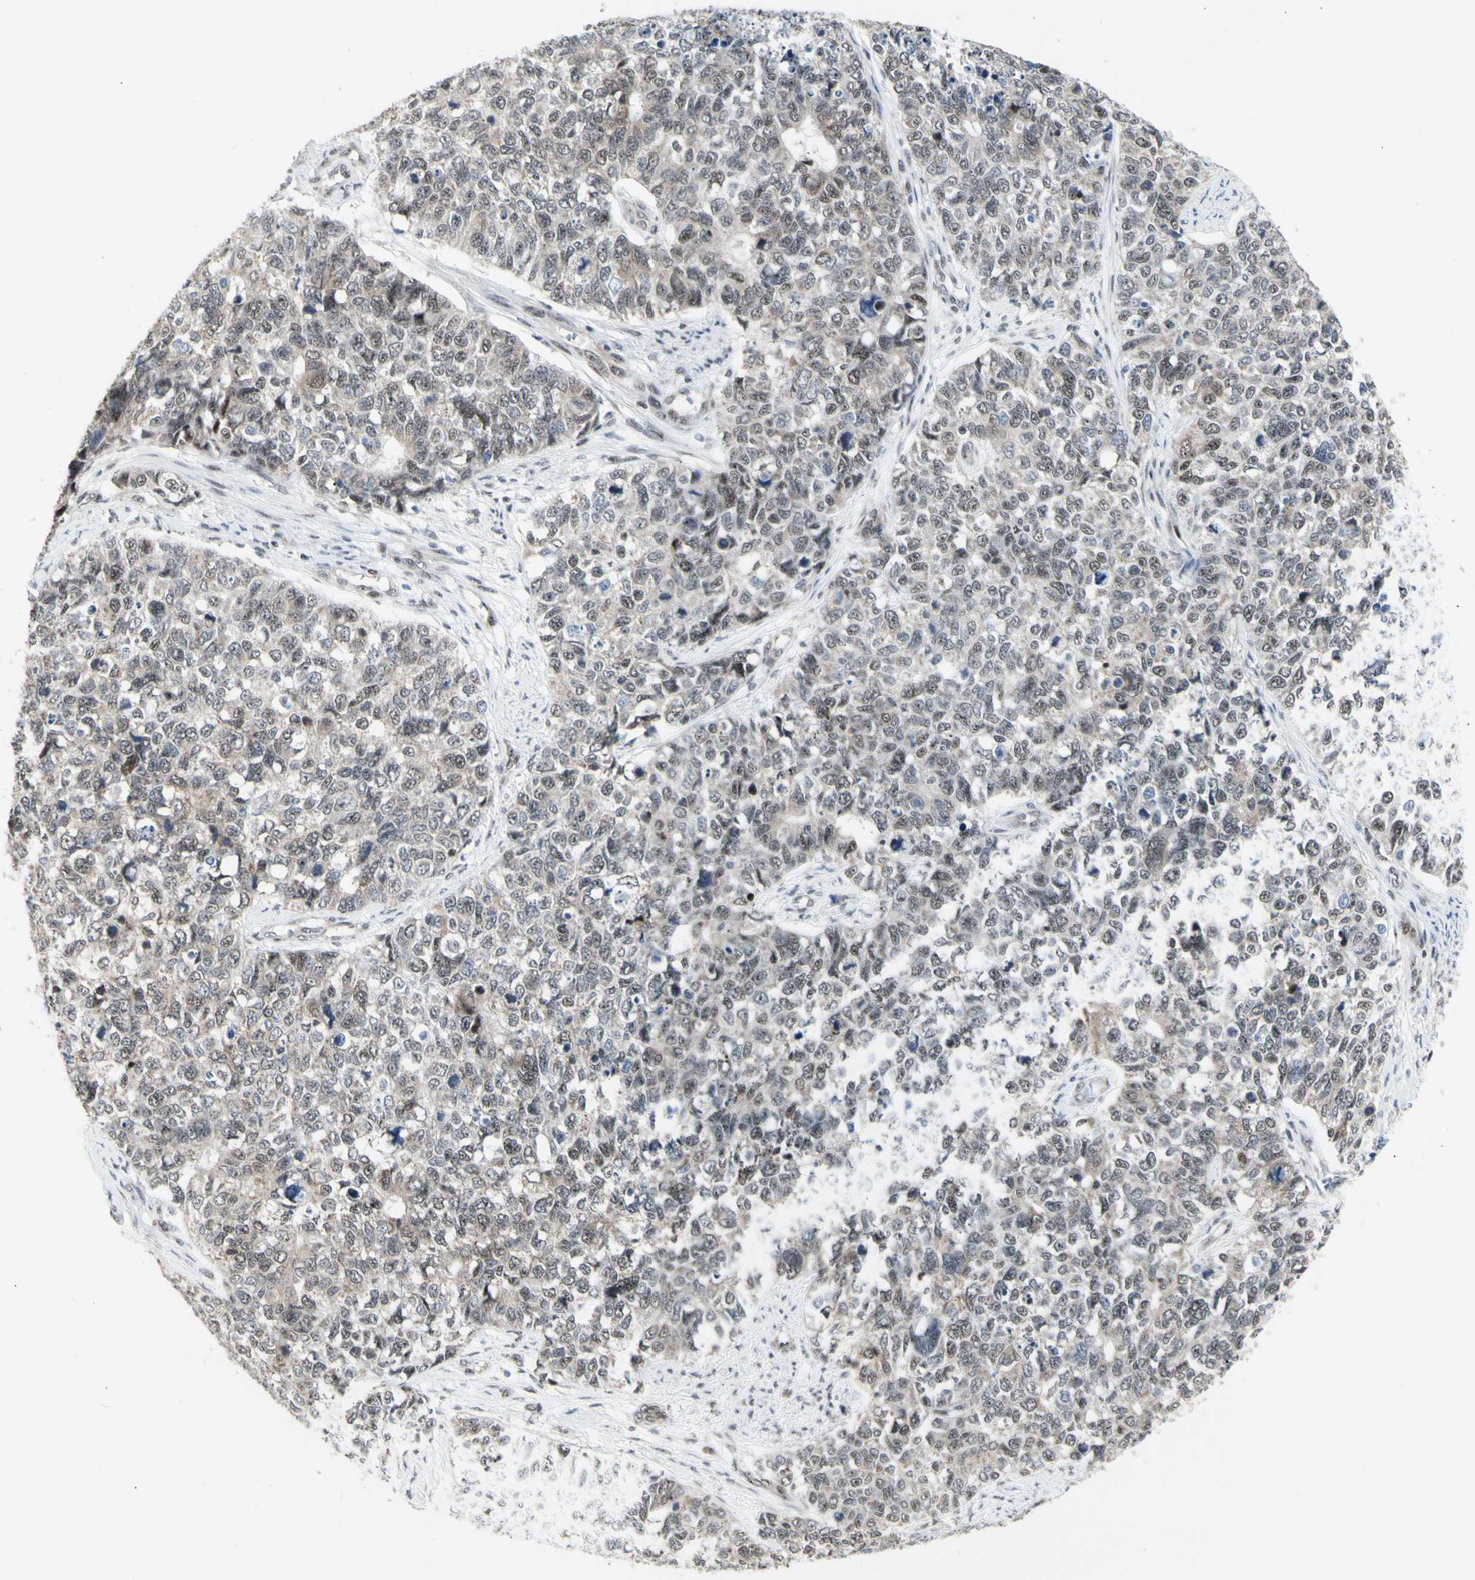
{"staining": {"intensity": "weak", "quantity": ">75%", "location": "nuclear"}, "tissue": "cervical cancer", "cell_type": "Tumor cells", "image_type": "cancer", "snomed": [{"axis": "morphology", "description": "Squamous cell carcinoma, NOS"}, {"axis": "topography", "description": "Cervix"}], "caption": "The micrograph displays immunohistochemical staining of cervical cancer (squamous cell carcinoma). There is weak nuclear staining is appreciated in approximately >75% of tumor cells. The protein is stained brown, and the nuclei are stained in blue (DAB (3,3'-diaminobenzidine) IHC with brightfield microscopy, high magnification).", "gene": "DHRS7B", "patient": {"sex": "female", "age": 63}}